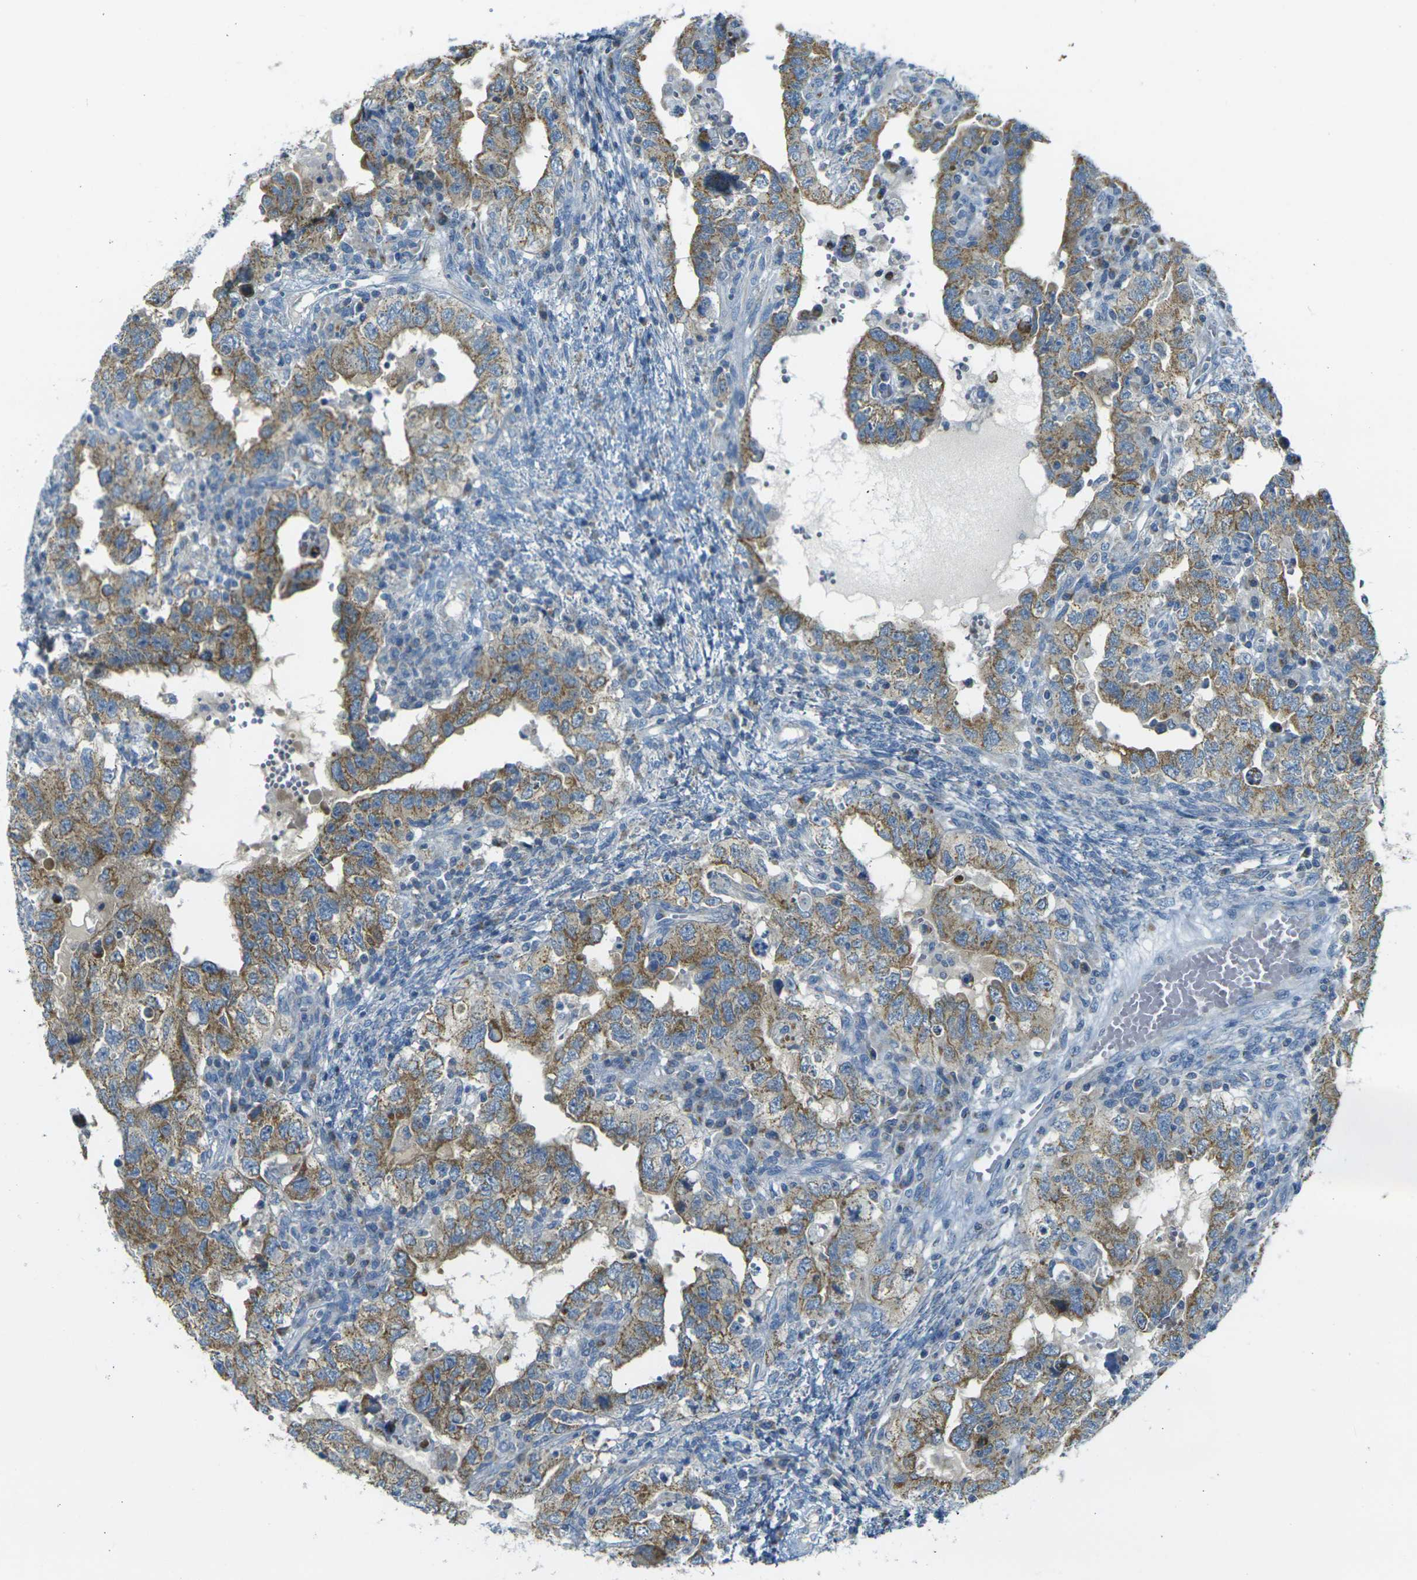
{"staining": {"intensity": "moderate", "quantity": ">75%", "location": "cytoplasmic/membranous"}, "tissue": "testis cancer", "cell_type": "Tumor cells", "image_type": "cancer", "snomed": [{"axis": "morphology", "description": "Carcinoma, Embryonal, NOS"}, {"axis": "topography", "description": "Testis"}], "caption": "An immunohistochemistry image of neoplastic tissue is shown. Protein staining in brown shows moderate cytoplasmic/membranous positivity in embryonal carcinoma (testis) within tumor cells.", "gene": "PARD6B", "patient": {"sex": "male", "age": 26}}